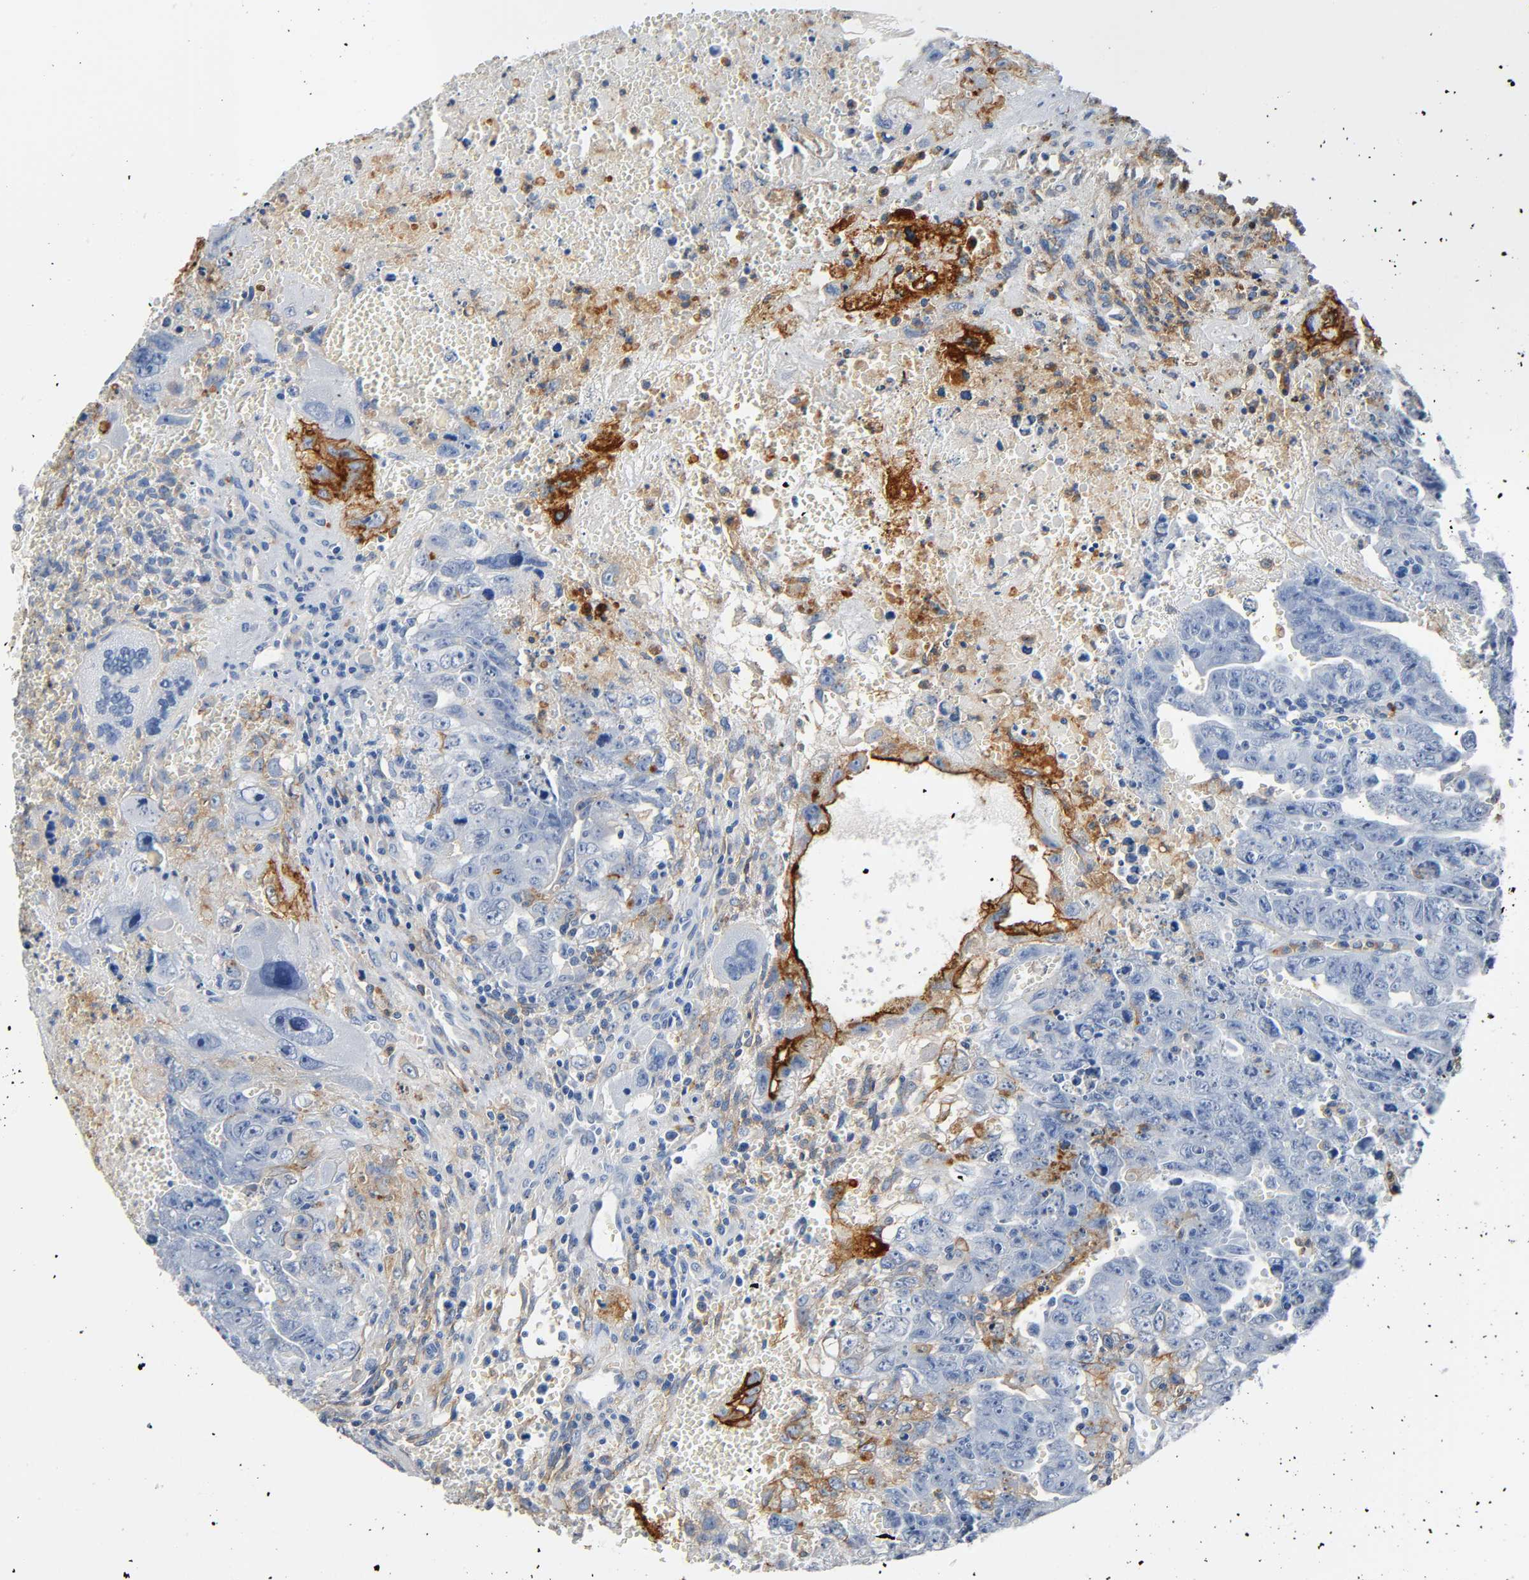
{"staining": {"intensity": "negative", "quantity": "none", "location": "none"}, "tissue": "testis cancer", "cell_type": "Tumor cells", "image_type": "cancer", "snomed": [{"axis": "morphology", "description": "Carcinoma, Embryonal, NOS"}, {"axis": "topography", "description": "Testis"}], "caption": "Immunohistochemistry of testis cancer (embryonal carcinoma) exhibits no staining in tumor cells.", "gene": "ANPEP", "patient": {"sex": "male", "age": 28}}